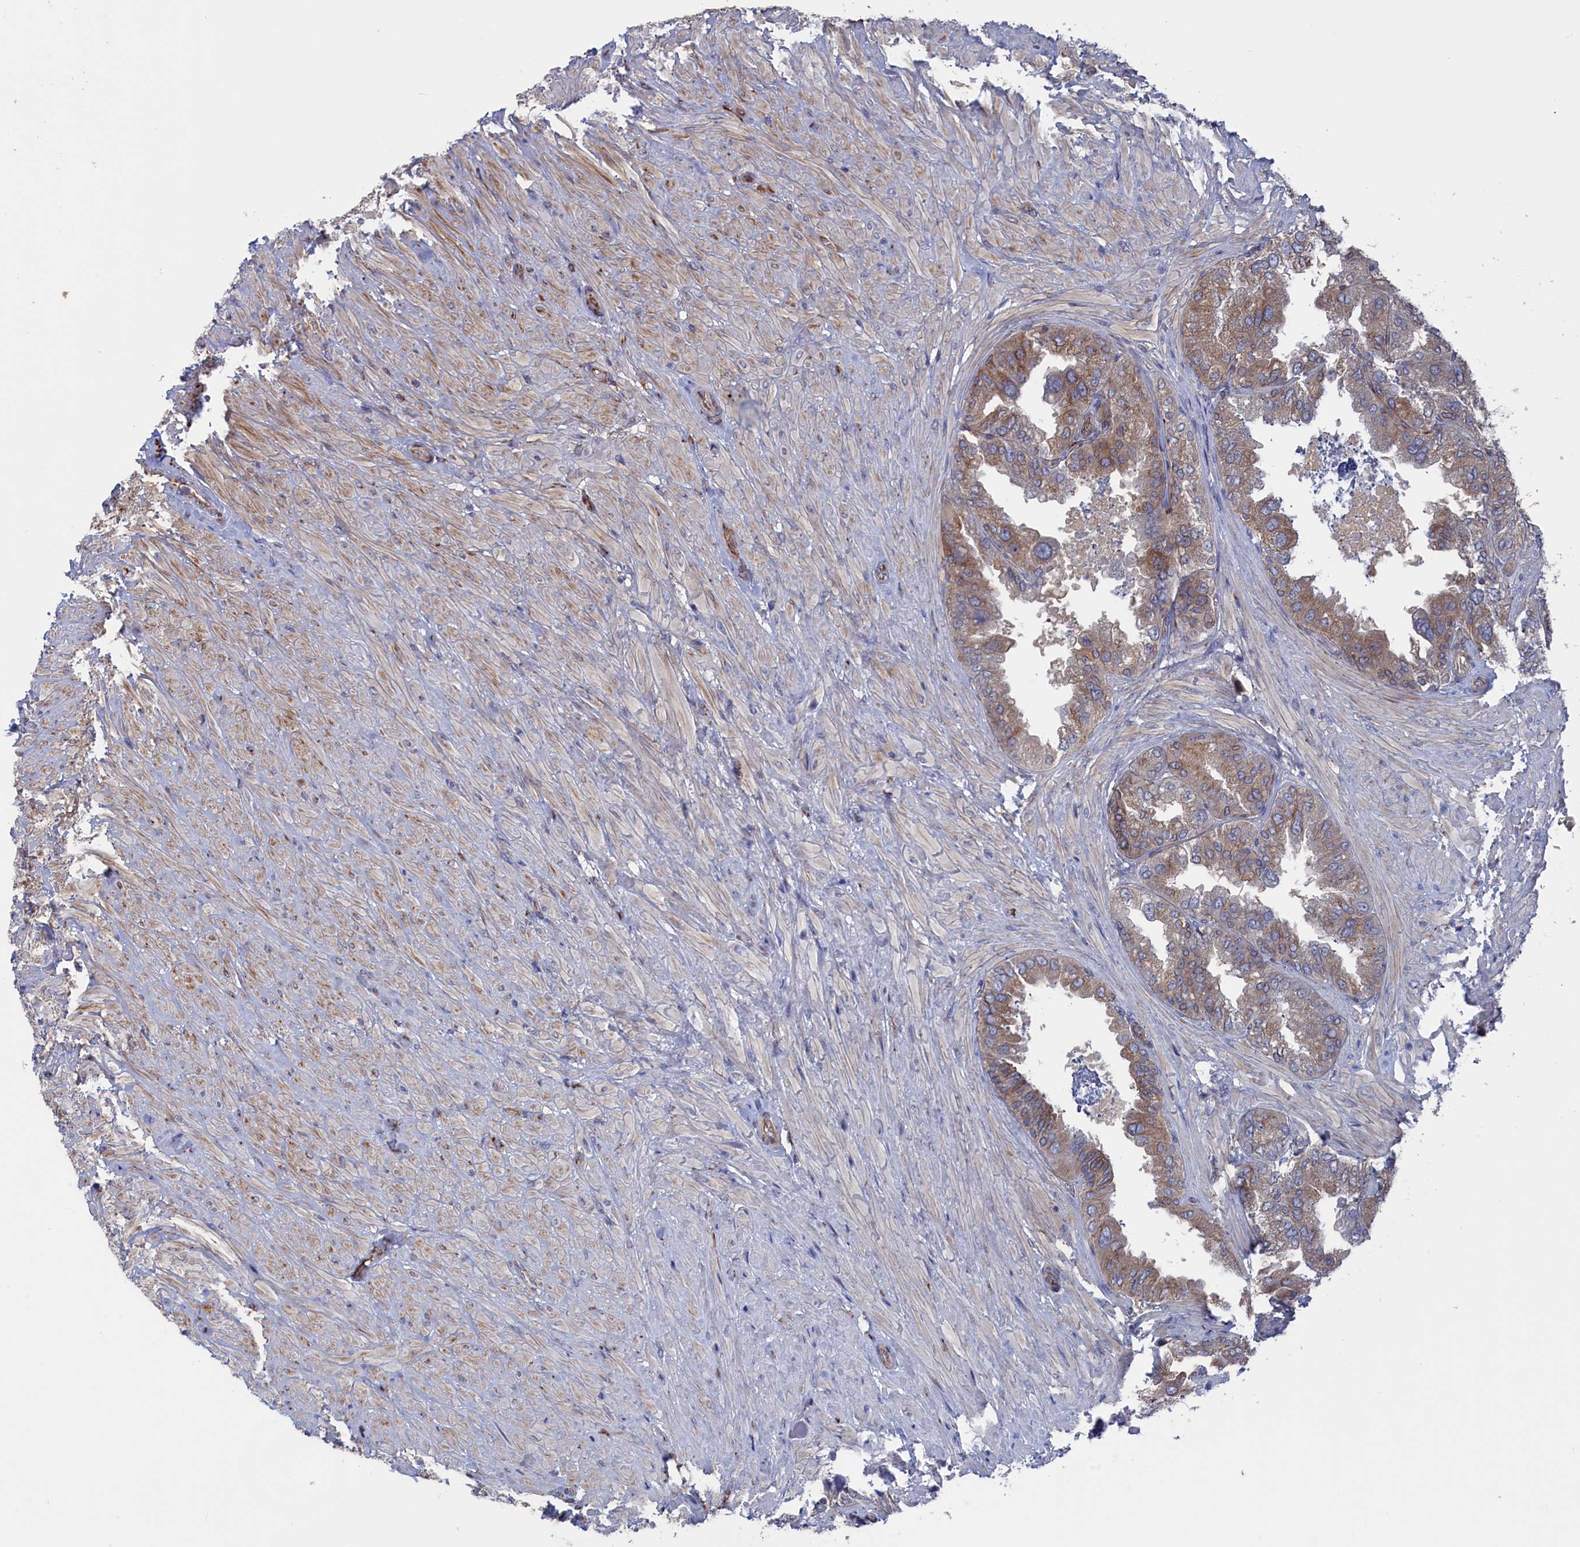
{"staining": {"intensity": "moderate", "quantity": "<25%", "location": "cytoplasmic/membranous"}, "tissue": "seminal vesicle", "cell_type": "Glandular cells", "image_type": "normal", "snomed": [{"axis": "morphology", "description": "Normal tissue, NOS"}, {"axis": "topography", "description": "Seminal veicle"}, {"axis": "topography", "description": "Peripheral nerve tissue"}], "caption": "Unremarkable seminal vesicle shows moderate cytoplasmic/membranous staining in about <25% of glandular cells, visualized by immunohistochemistry.", "gene": "NUTF2", "patient": {"sex": "male", "age": 63}}